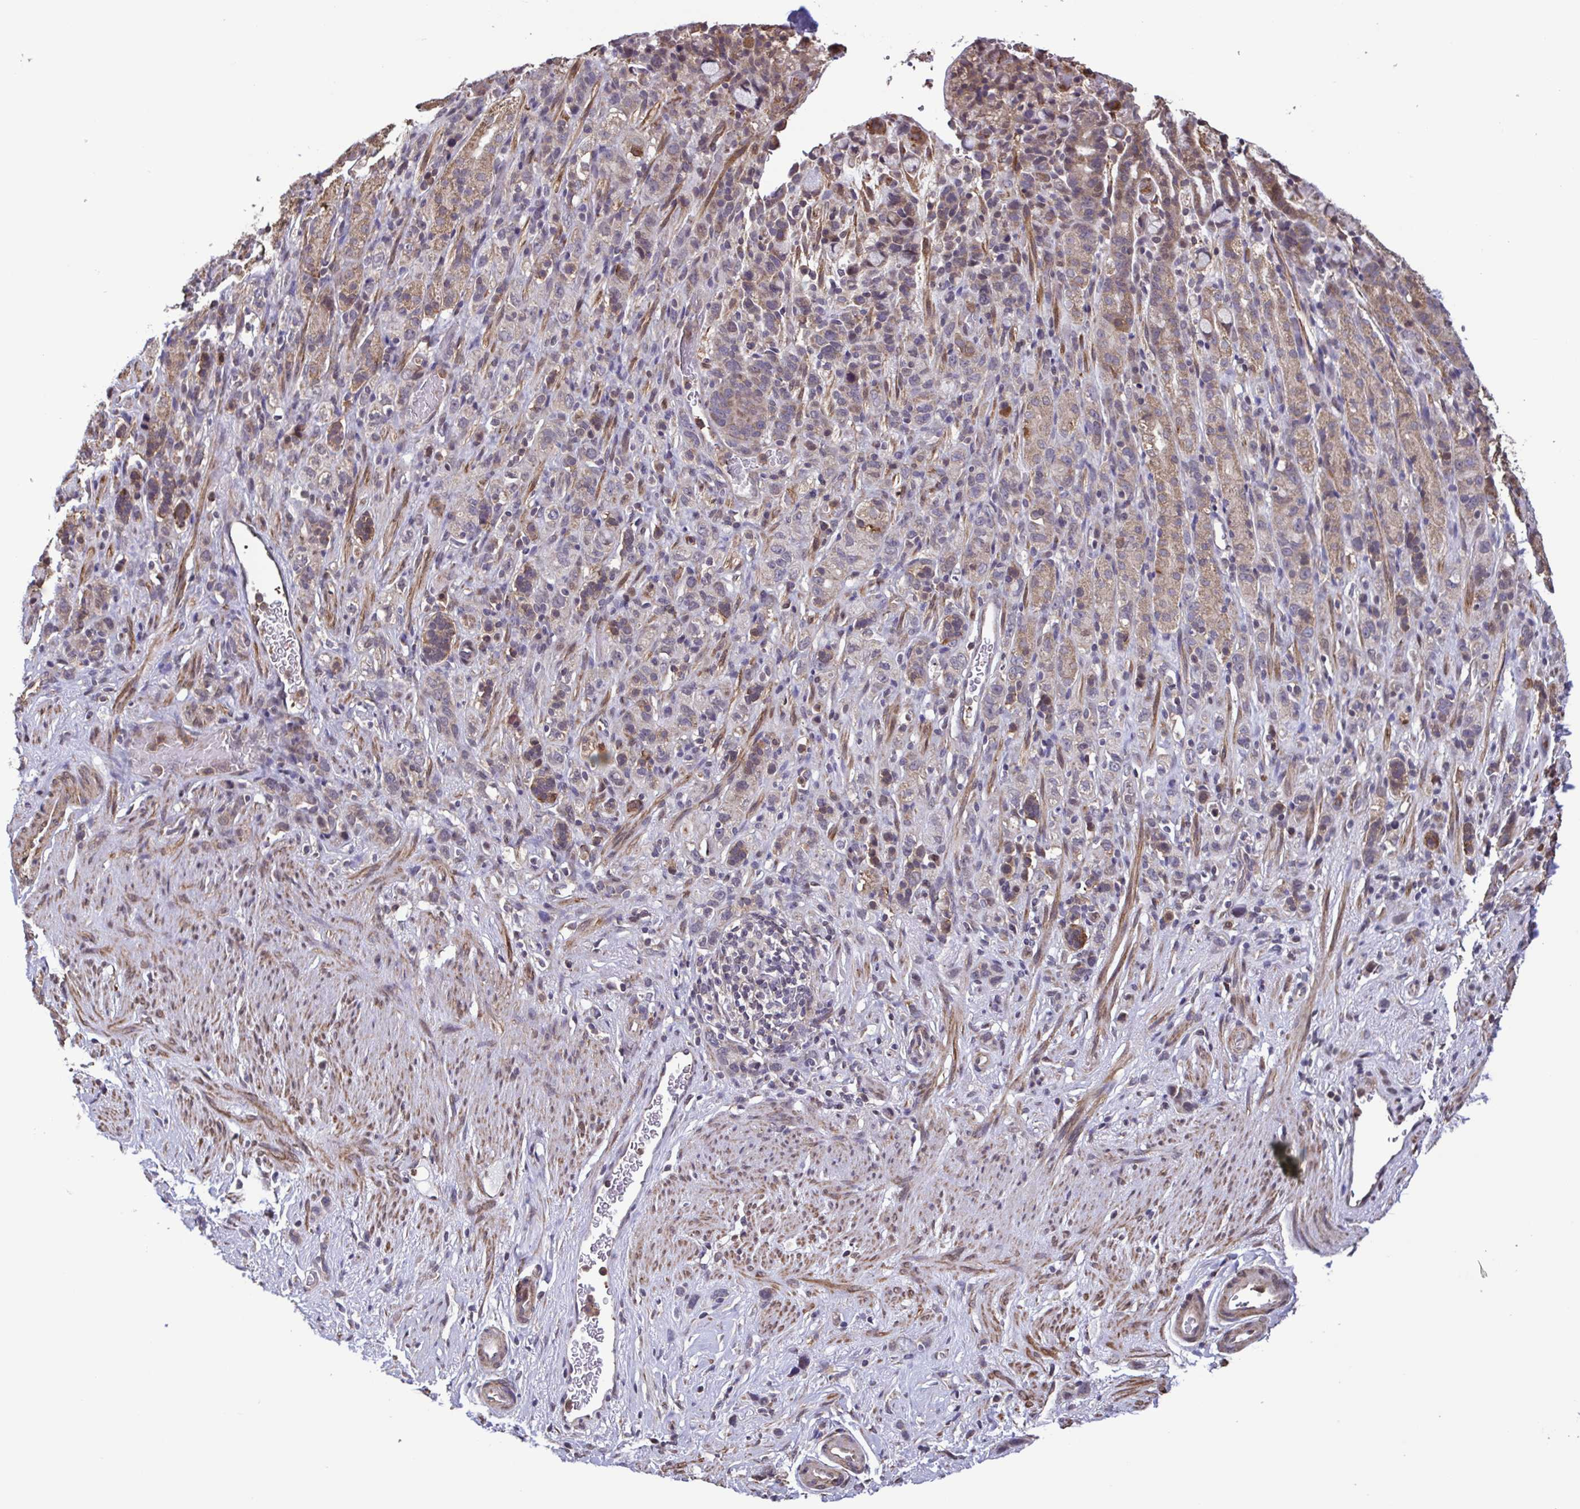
{"staining": {"intensity": "weak", "quantity": "<25%", "location": "cytoplasmic/membranous"}, "tissue": "stomach cancer", "cell_type": "Tumor cells", "image_type": "cancer", "snomed": [{"axis": "morphology", "description": "Adenocarcinoma, NOS"}, {"axis": "topography", "description": "Stomach"}], "caption": "Tumor cells are negative for brown protein staining in stomach cancer (adenocarcinoma).", "gene": "ZNF200", "patient": {"sex": "female", "age": 65}}